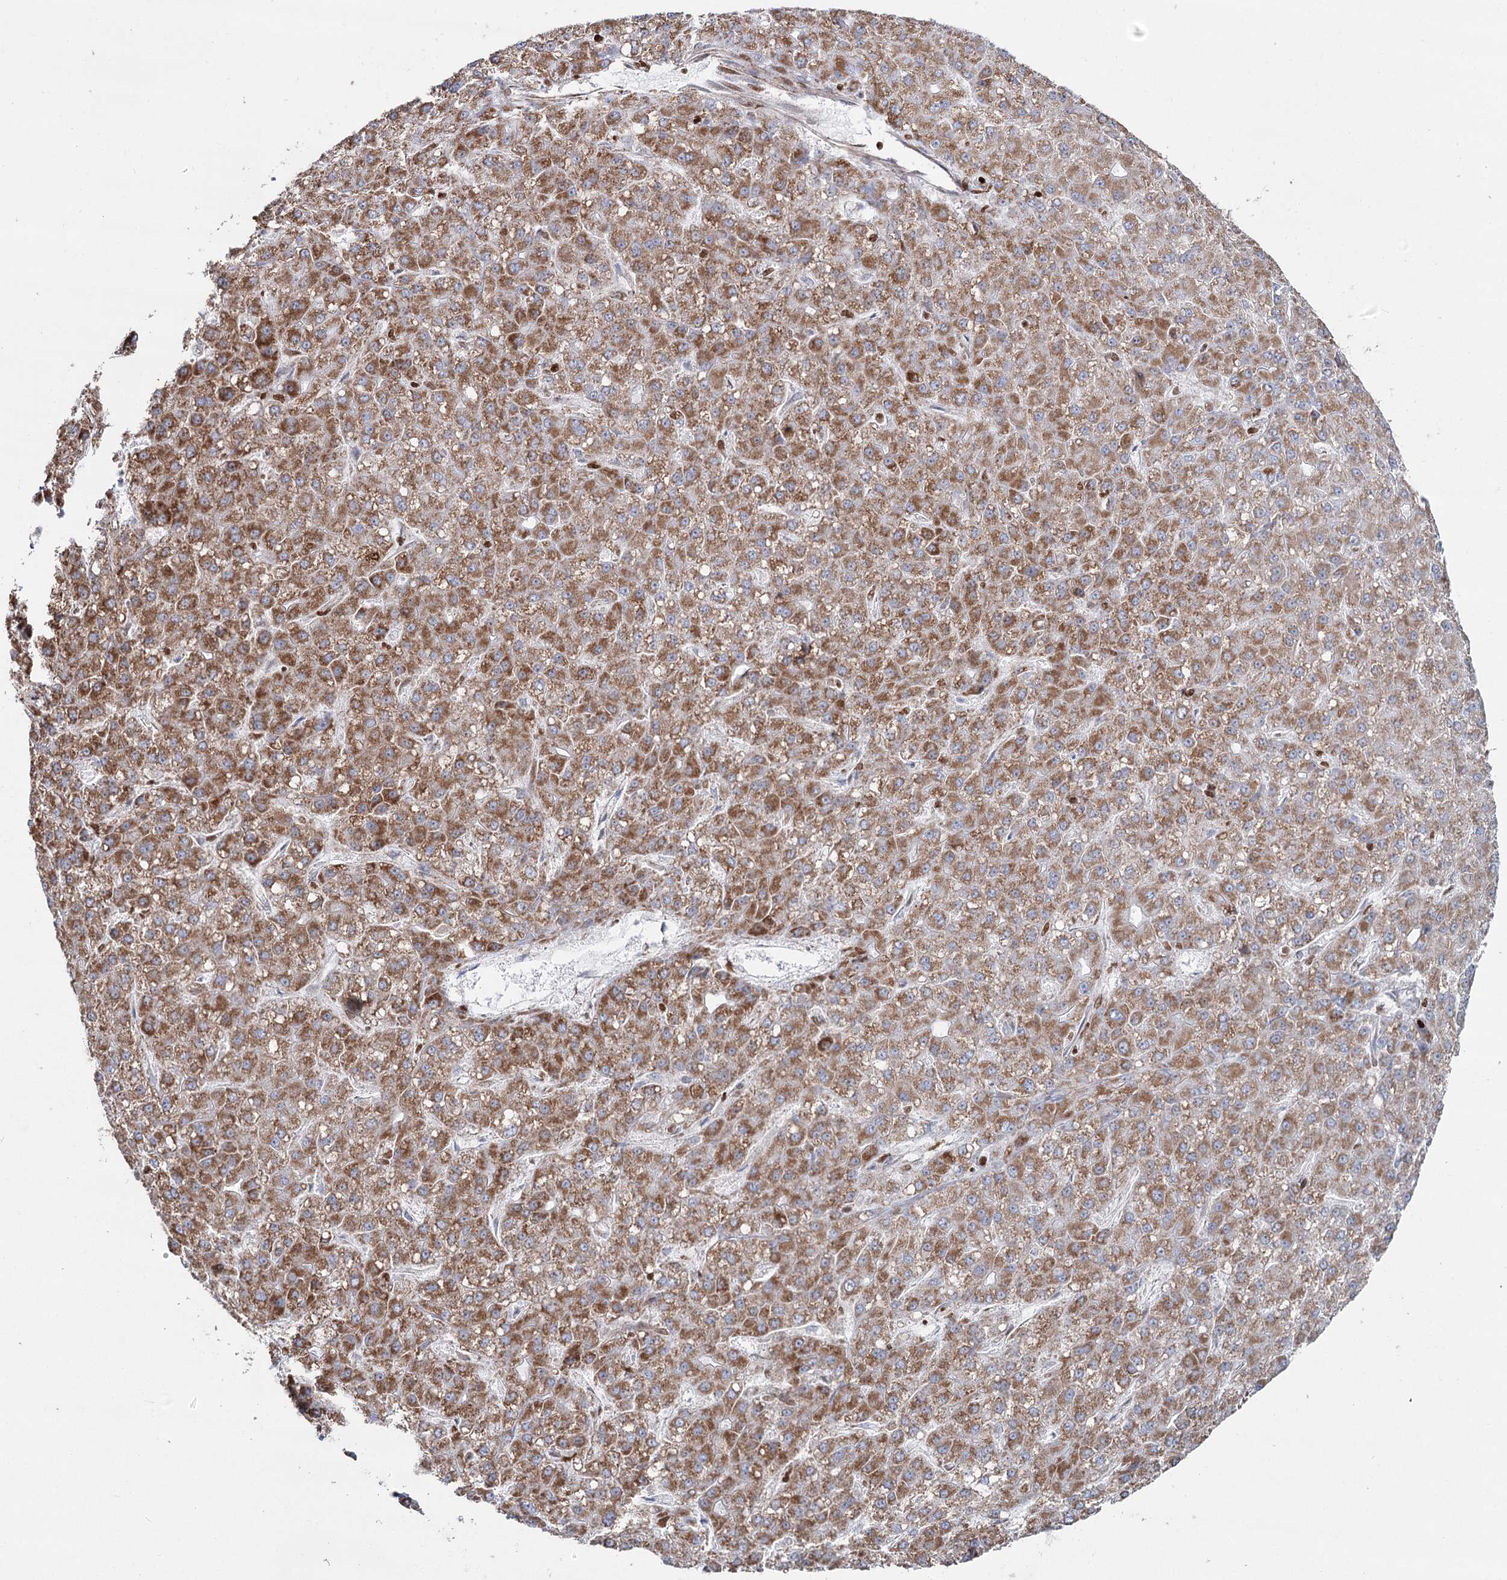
{"staining": {"intensity": "moderate", "quantity": ">75%", "location": "cytoplasmic/membranous"}, "tissue": "liver cancer", "cell_type": "Tumor cells", "image_type": "cancer", "snomed": [{"axis": "morphology", "description": "Carcinoma, Hepatocellular, NOS"}, {"axis": "topography", "description": "Liver"}], "caption": "Immunohistochemical staining of liver cancer (hepatocellular carcinoma) demonstrates medium levels of moderate cytoplasmic/membranous protein positivity in approximately >75% of tumor cells.", "gene": "PDHX", "patient": {"sex": "male", "age": 67}}